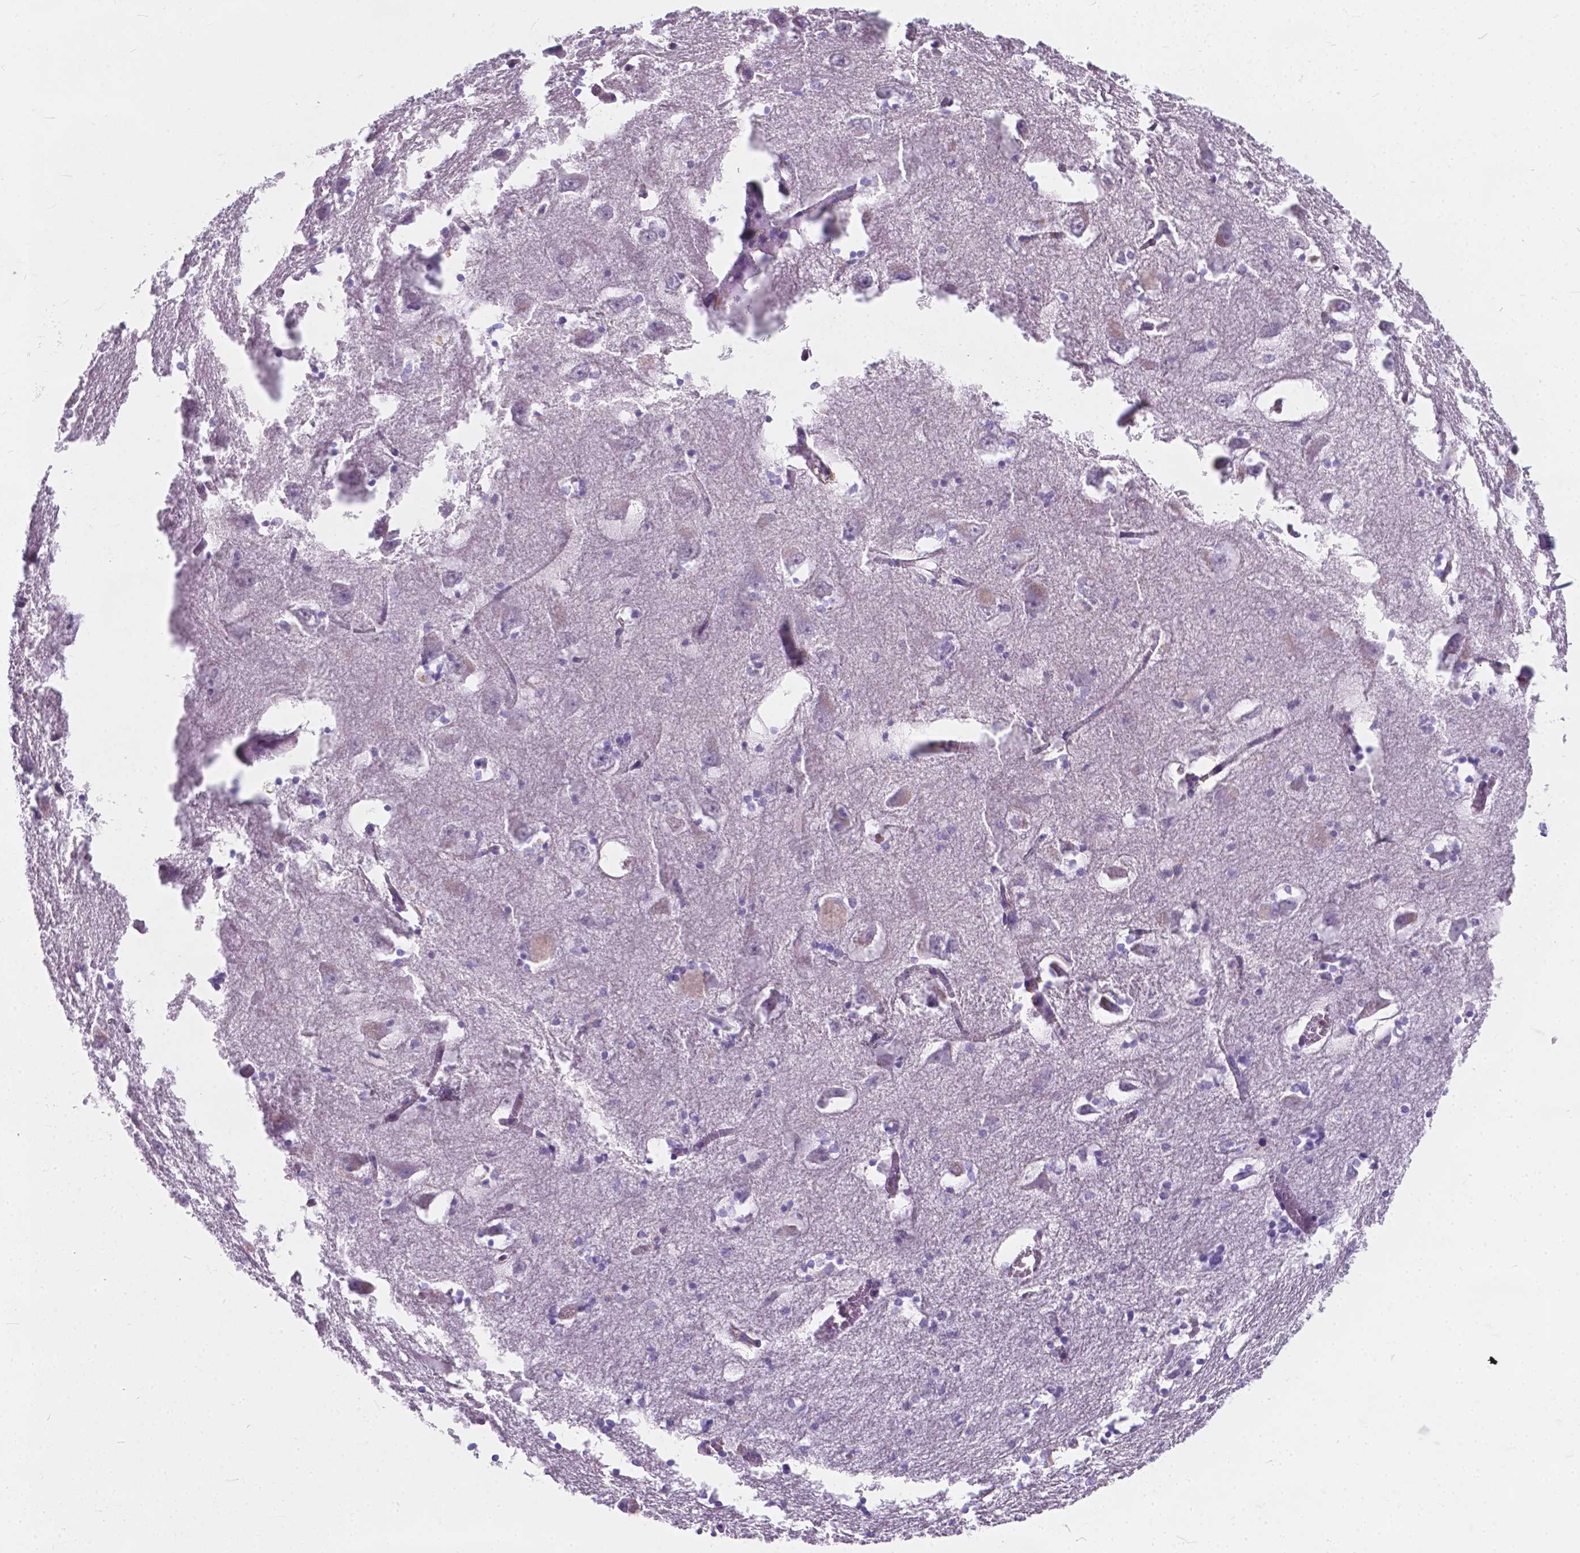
{"staining": {"intensity": "moderate", "quantity": "25%-75%", "location": "cytoplasmic/membranous"}, "tissue": "hippocampus", "cell_type": "Glial cells", "image_type": "normal", "snomed": [{"axis": "morphology", "description": "Normal tissue, NOS"}, {"axis": "topography", "description": "Lateral ventricle wall"}, {"axis": "topography", "description": "Hippocampus"}], "caption": "Human hippocampus stained for a protein (brown) reveals moderate cytoplasmic/membranous positive expression in approximately 25%-75% of glial cells.", "gene": "KIAA0040", "patient": {"sex": "female", "age": 63}}